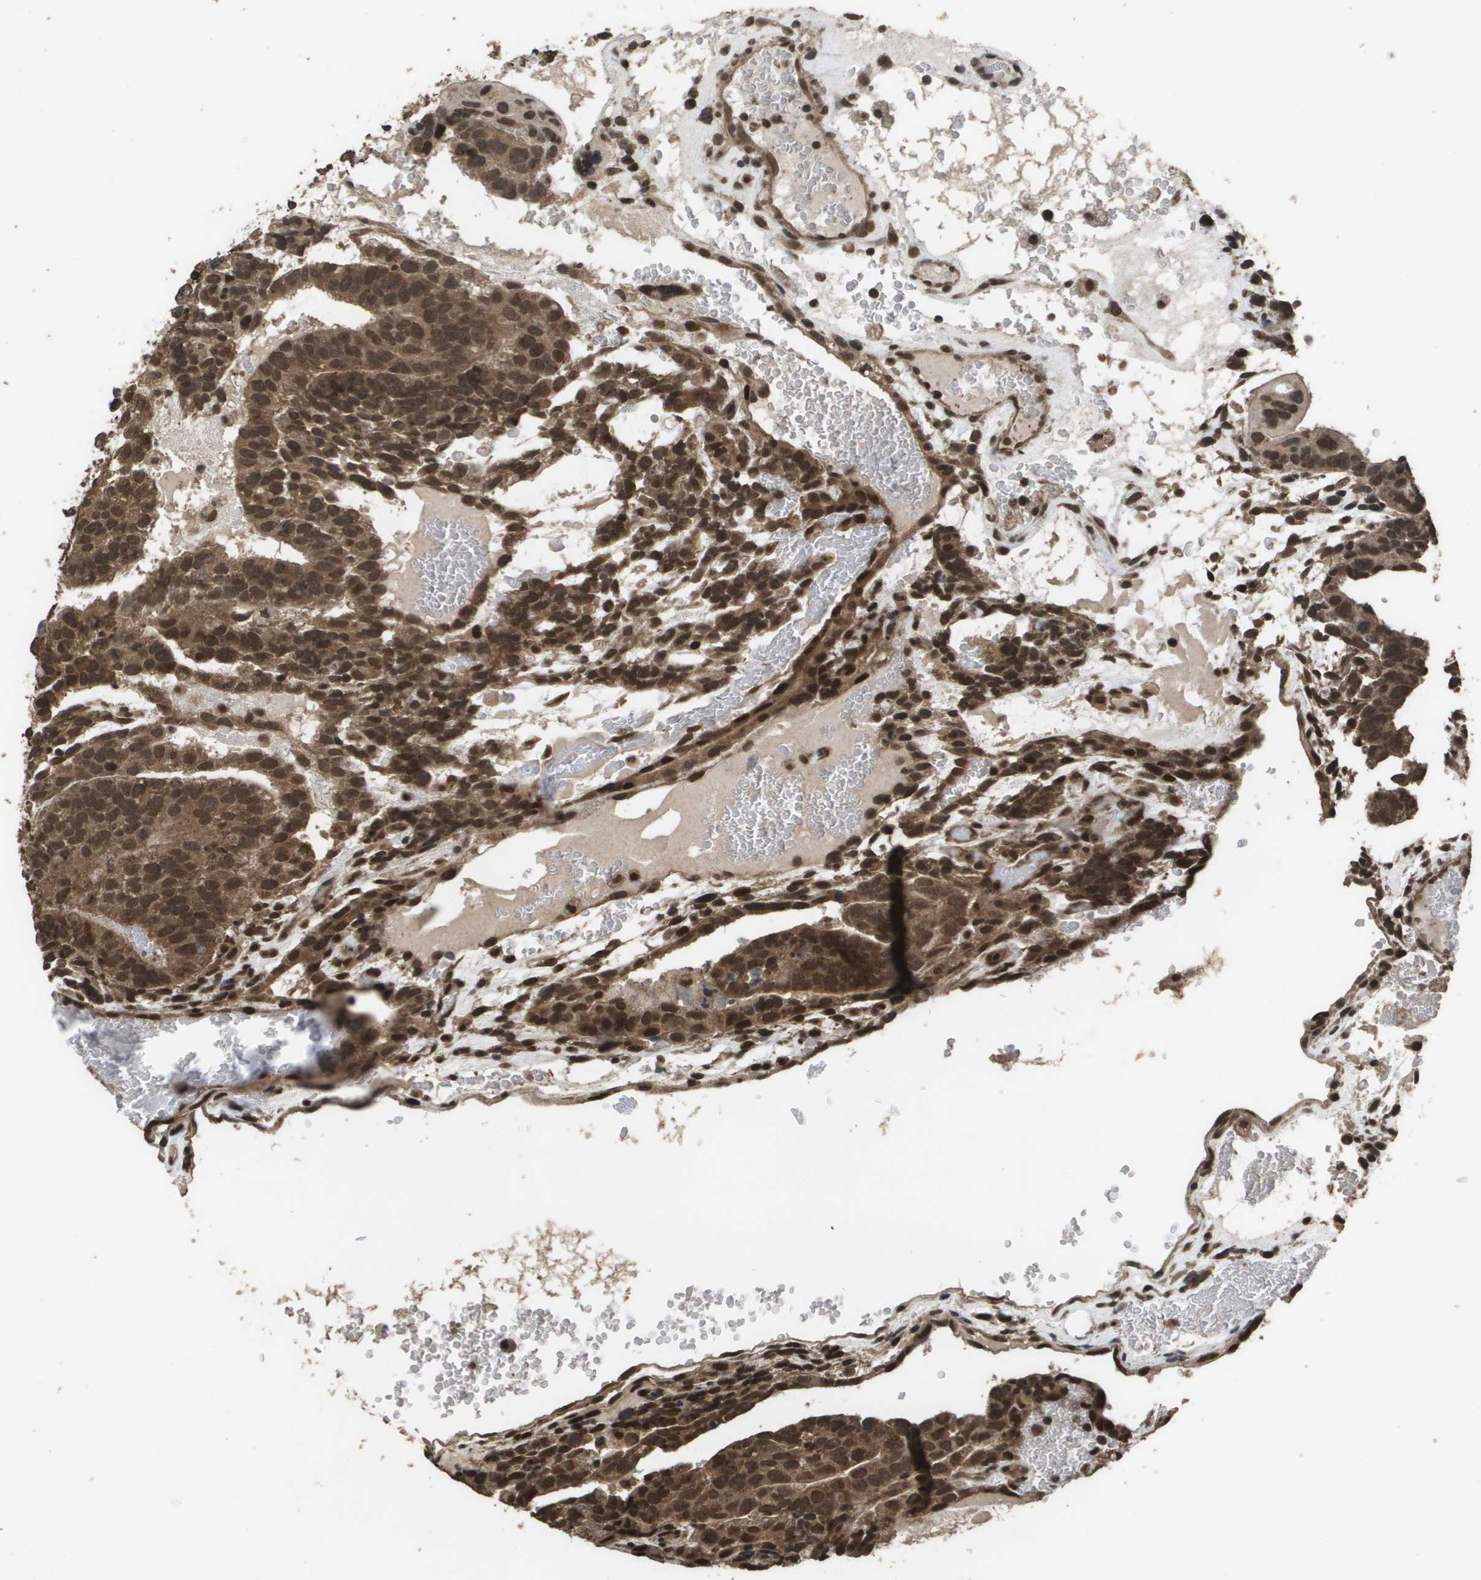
{"staining": {"intensity": "strong", "quantity": ">75%", "location": "cytoplasmic/membranous,nuclear"}, "tissue": "testis cancer", "cell_type": "Tumor cells", "image_type": "cancer", "snomed": [{"axis": "morphology", "description": "Seminoma, NOS"}, {"axis": "morphology", "description": "Carcinoma, Embryonal, NOS"}, {"axis": "topography", "description": "Testis"}], "caption": "This micrograph shows IHC staining of seminoma (testis), with high strong cytoplasmic/membranous and nuclear expression in approximately >75% of tumor cells.", "gene": "AXIN2", "patient": {"sex": "male", "age": 52}}